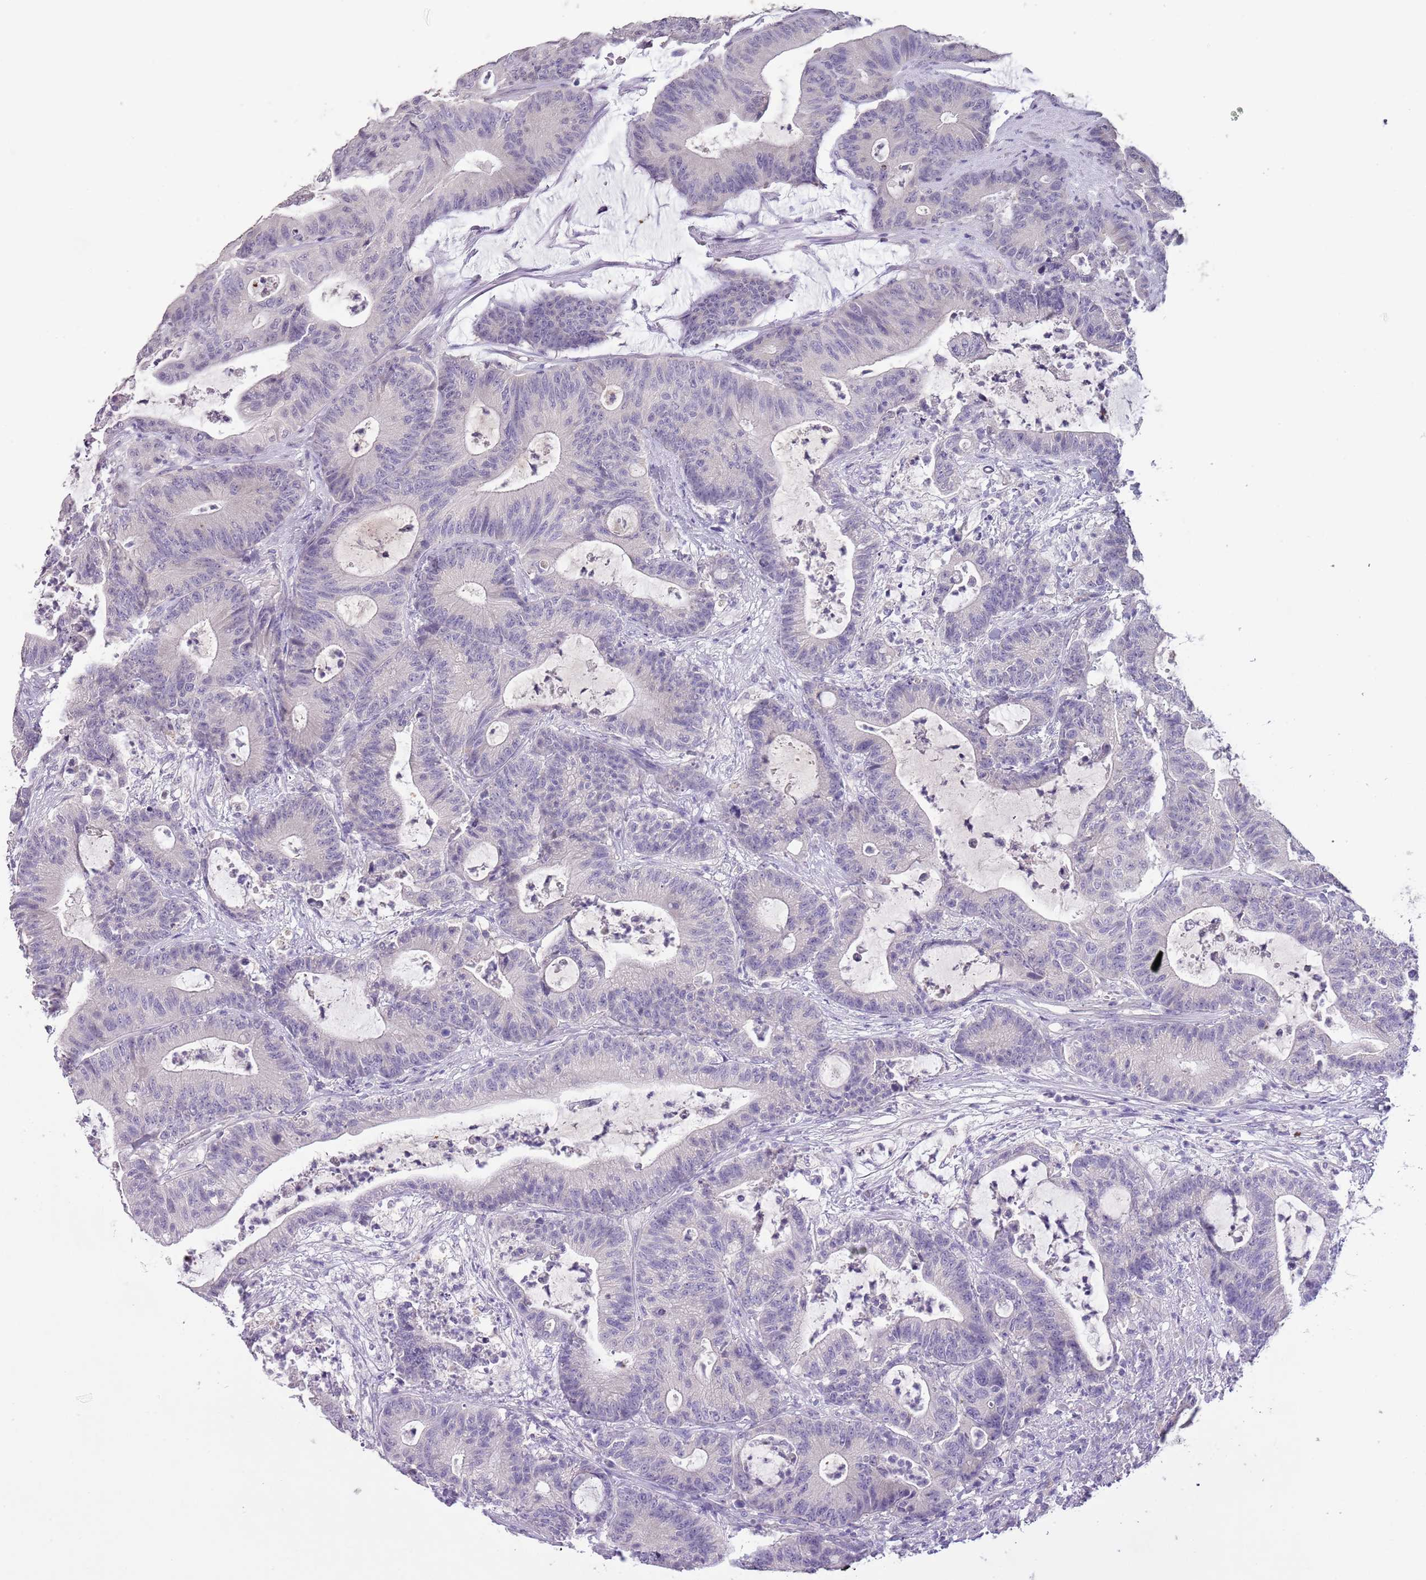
{"staining": {"intensity": "negative", "quantity": "none", "location": "none"}, "tissue": "colorectal cancer", "cell_type": "Tumor cells", "image_type": "cancer", "snomed": [{"axis": "morphology", "description": "Adenocarcinoma, NOS"}, {"axis": "topography", "description": "Colon"}], "caption": "Protein analysis of colorectal cancer displays no significant positivity in tumor cells. Nuclei are stained in blue.", "gene": "SLC35E3", "patient": {"sex": "female", "age": 84}}